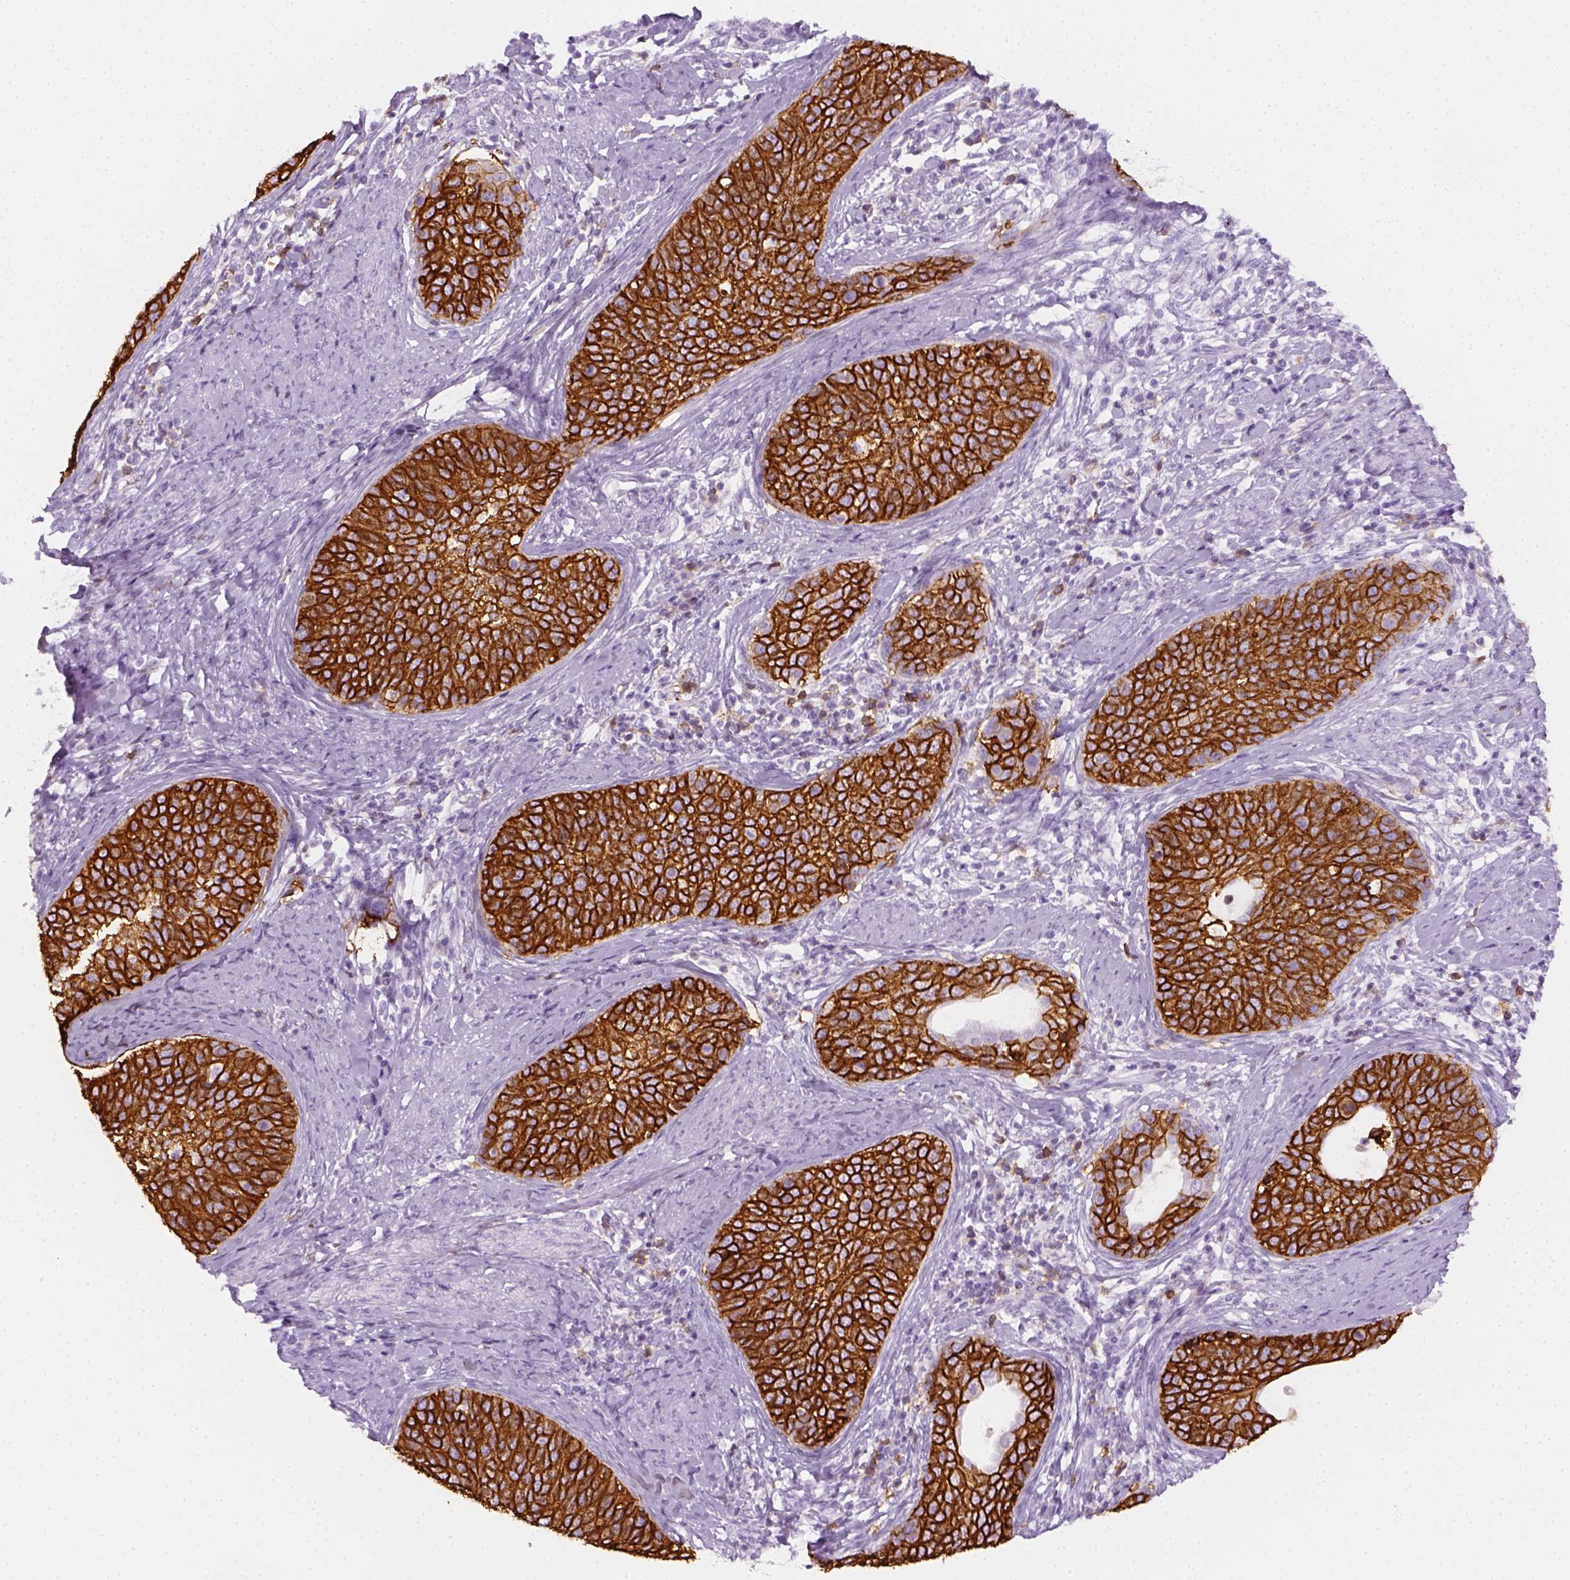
{"staining": {"intensity": "strong", "quantity": ">75%", "location": "cytoplasmic/membranous"}, "tissue": "cervical cancer", "cell_type": "Tumor cells", "image_type": "cancer", "snomed": [{"axis": "morphology", "description": "Squamous cell carcinoma, NOS"}, {"axis": "topography", "description": "Cervix"}], "caption": "DAB immunohistochemical staining of human squamous cell carcinoma (cervical) displays strong cytoplasmic/membranous protein expression in approximately >75% of tumor cells.", "gene": "AQP3", "patient": {"sex": "female", "age": 69}}